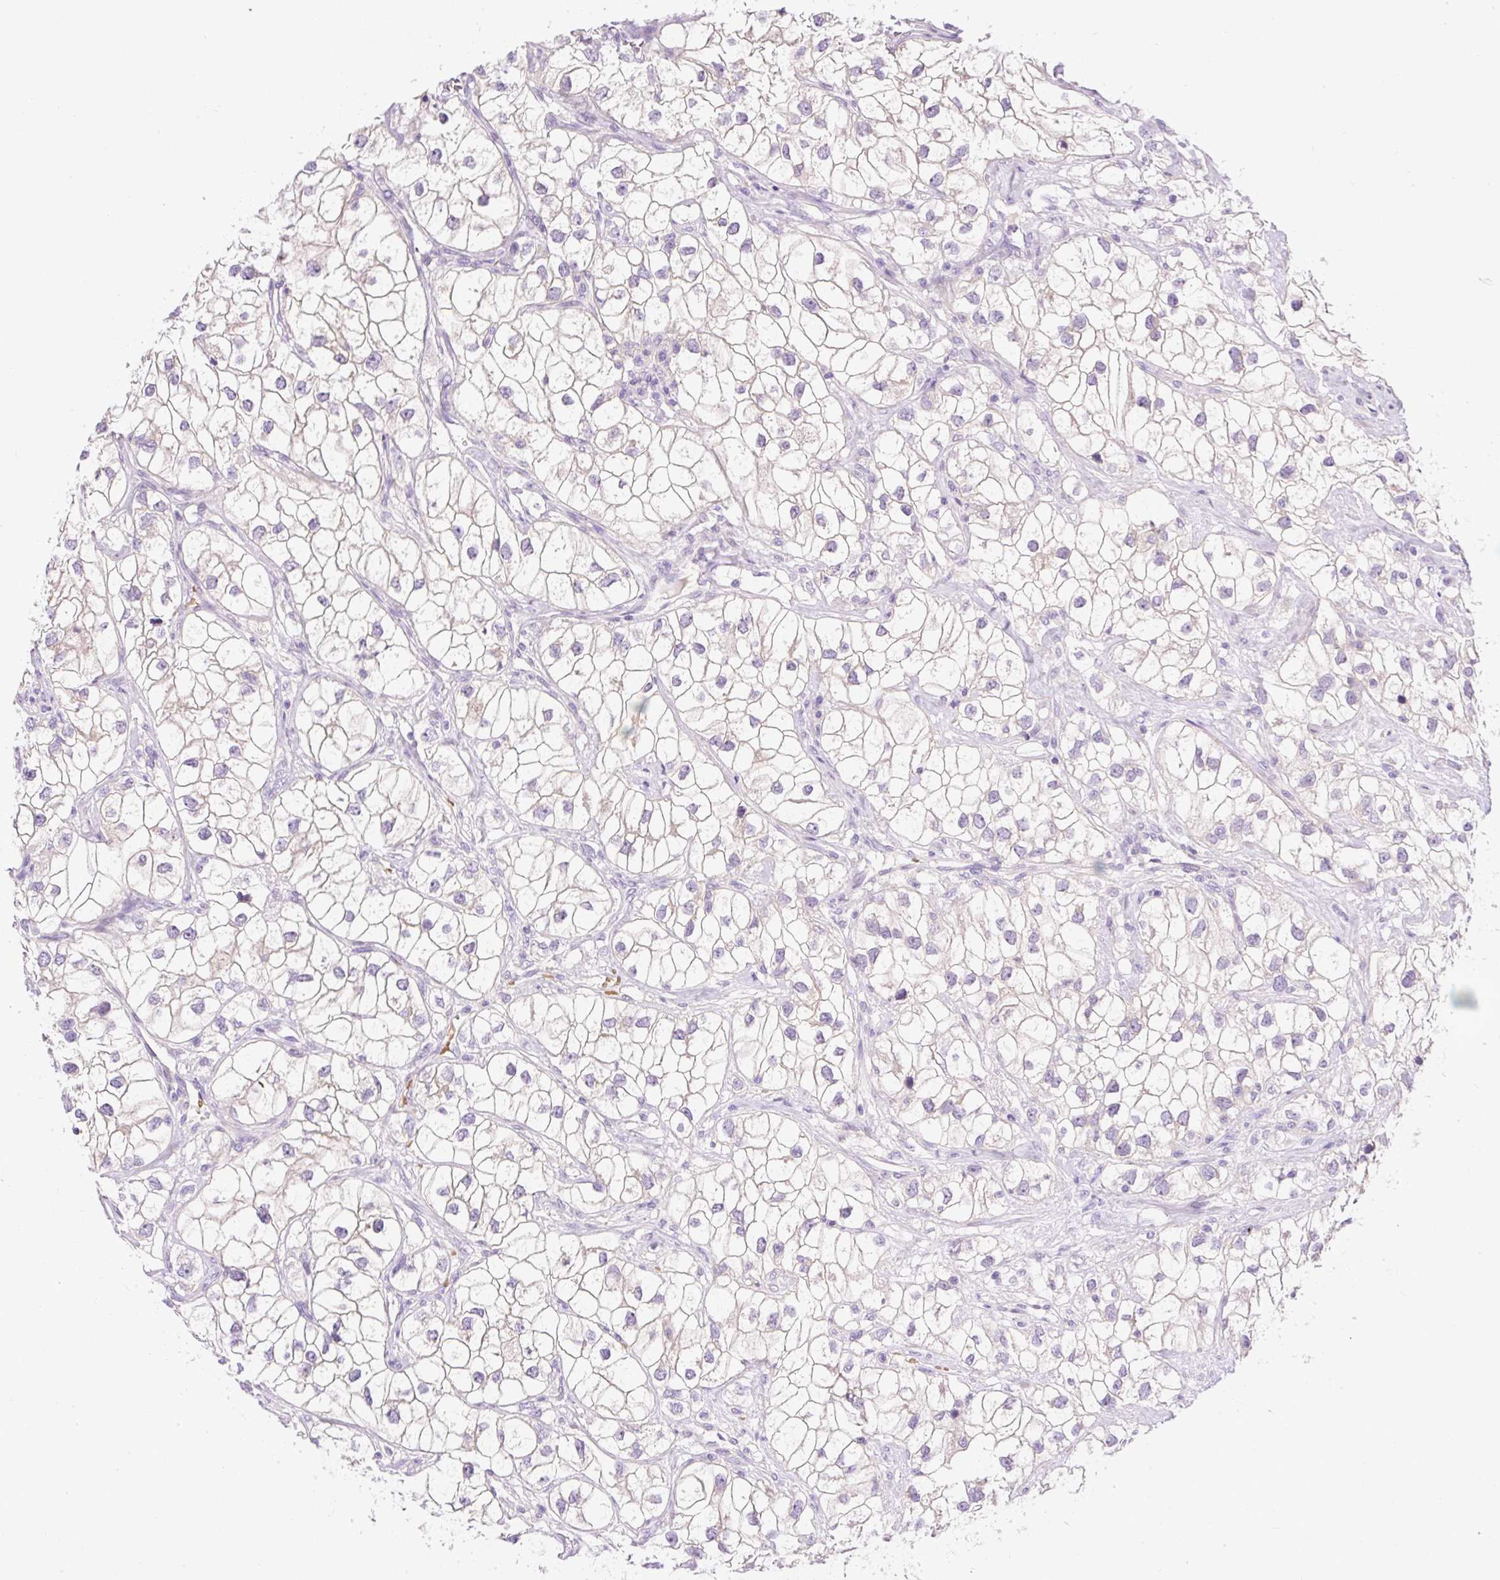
{"staining": {"intensity": "negative", "quantity": "none", "location": "none"}, "tissue": "renal cancer", "cell_type": "Tumor cells", "image_type": "cancer", "snomed": [{"axis": "morphology", "description": "Adenocarcinoma, NOS"}, {"axis": "topography", "description": "Kidney"}], "caption": "An image of renal cancer stained for a protein reveals no brown staining in tumor cells. (DAB (3,3'-diaminobenzidine) immunohistochemistry (IHC) visualized using brightfield microscopy, high magnification).", "gene": "LHFPL5", "patient": {"sex": "male", "age": 59}}